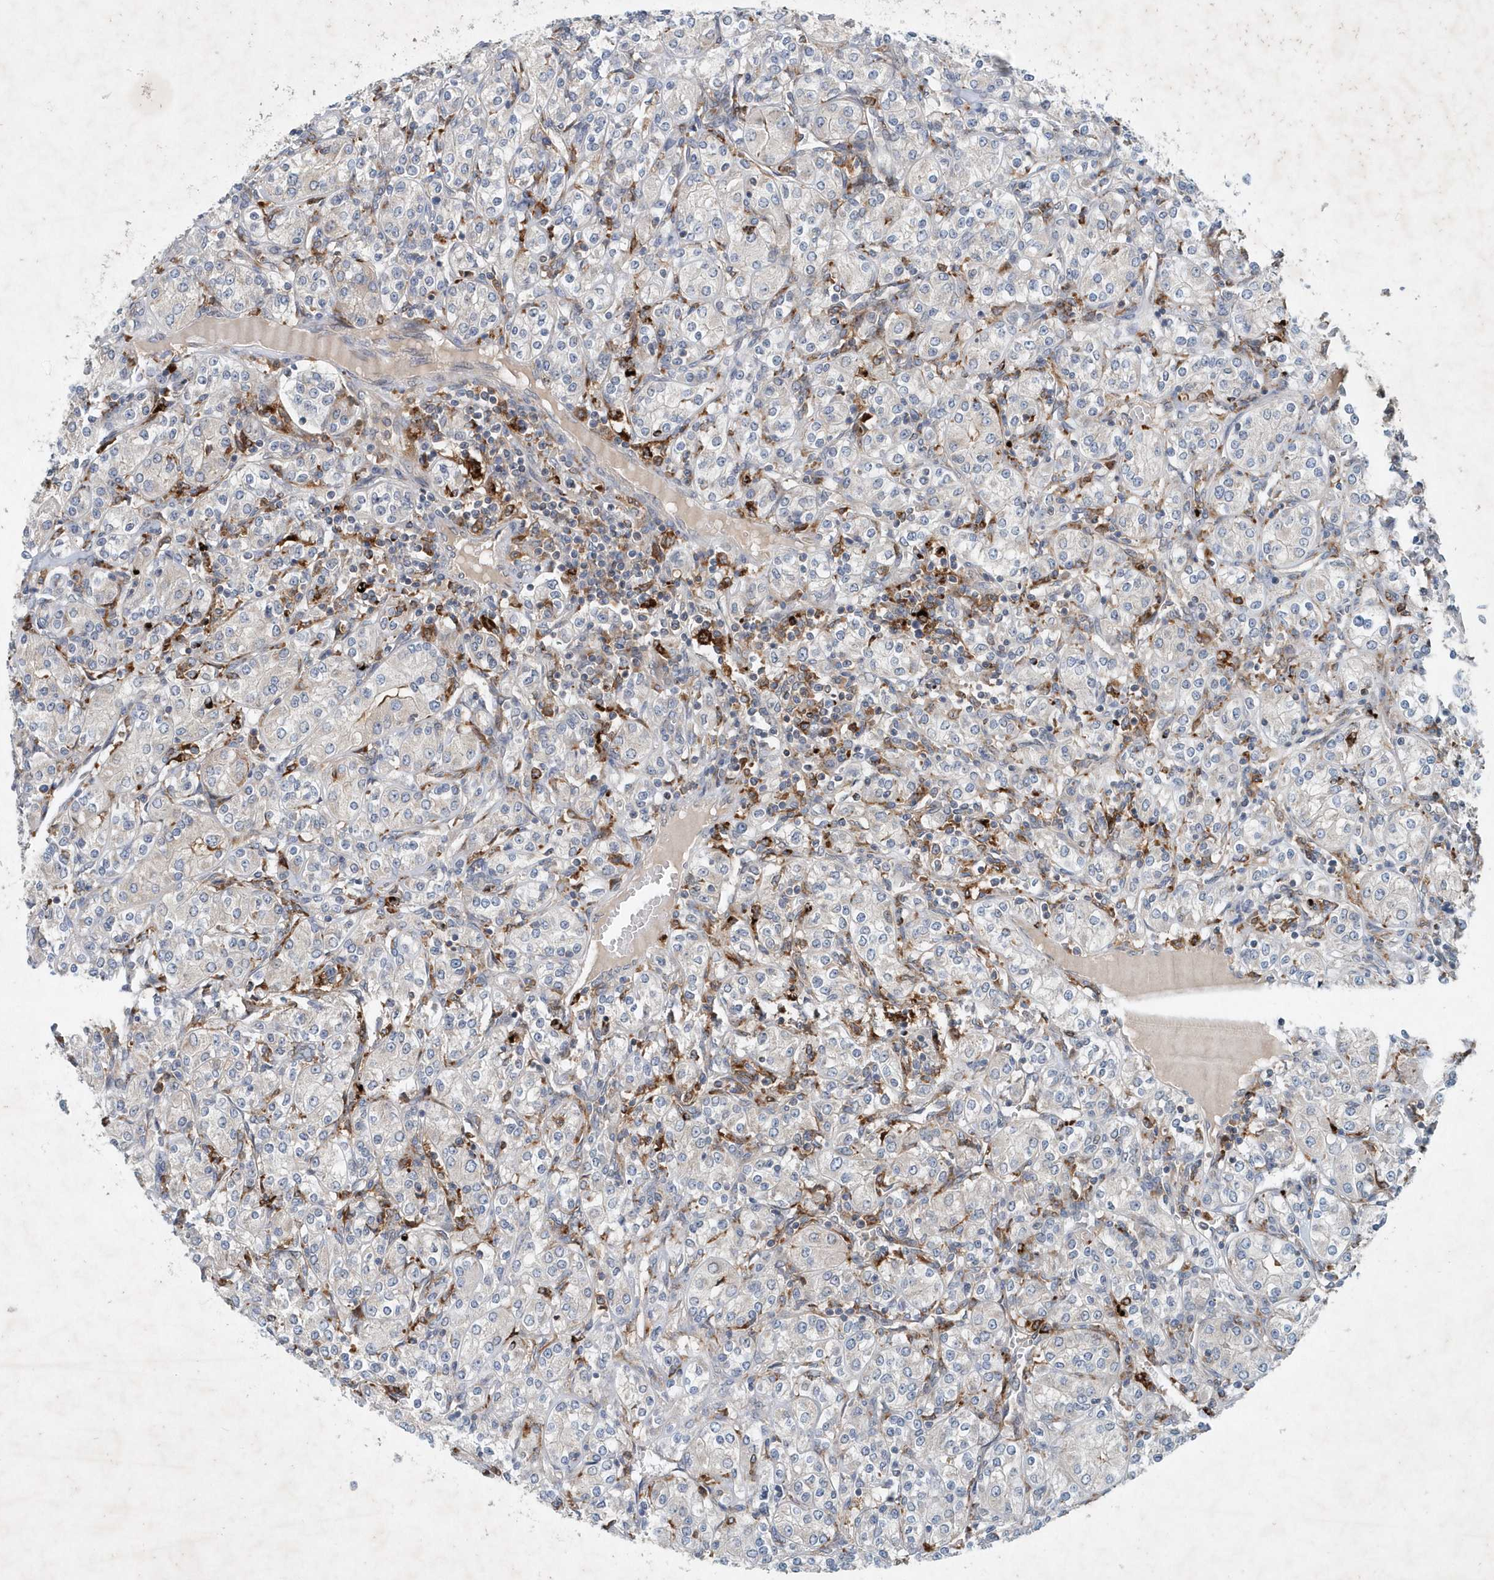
{"staining": {"intensity": "negative", "quantity": "none", "location": "none"}, "tissue": "renal cancer", "cell_type": "Tumor cells", "image_type": "cancer", "snomed": [{"axis": "morphology", "description": "Adenocarcinoma, NOS"}, {"axis": "topography", "description": "Kidney"}], "caption": "The histopathology image exhibits no staining of tumor cells in renal adenocarcinoma. Brightfield microscopy of IHC stained with DAB (3,3'-diaminobenzidine) (brown) and hematoxylin (blue), captured at high magnification.", "gene": "P2RY10", "patient": {"sex": "male", "age": 77}}